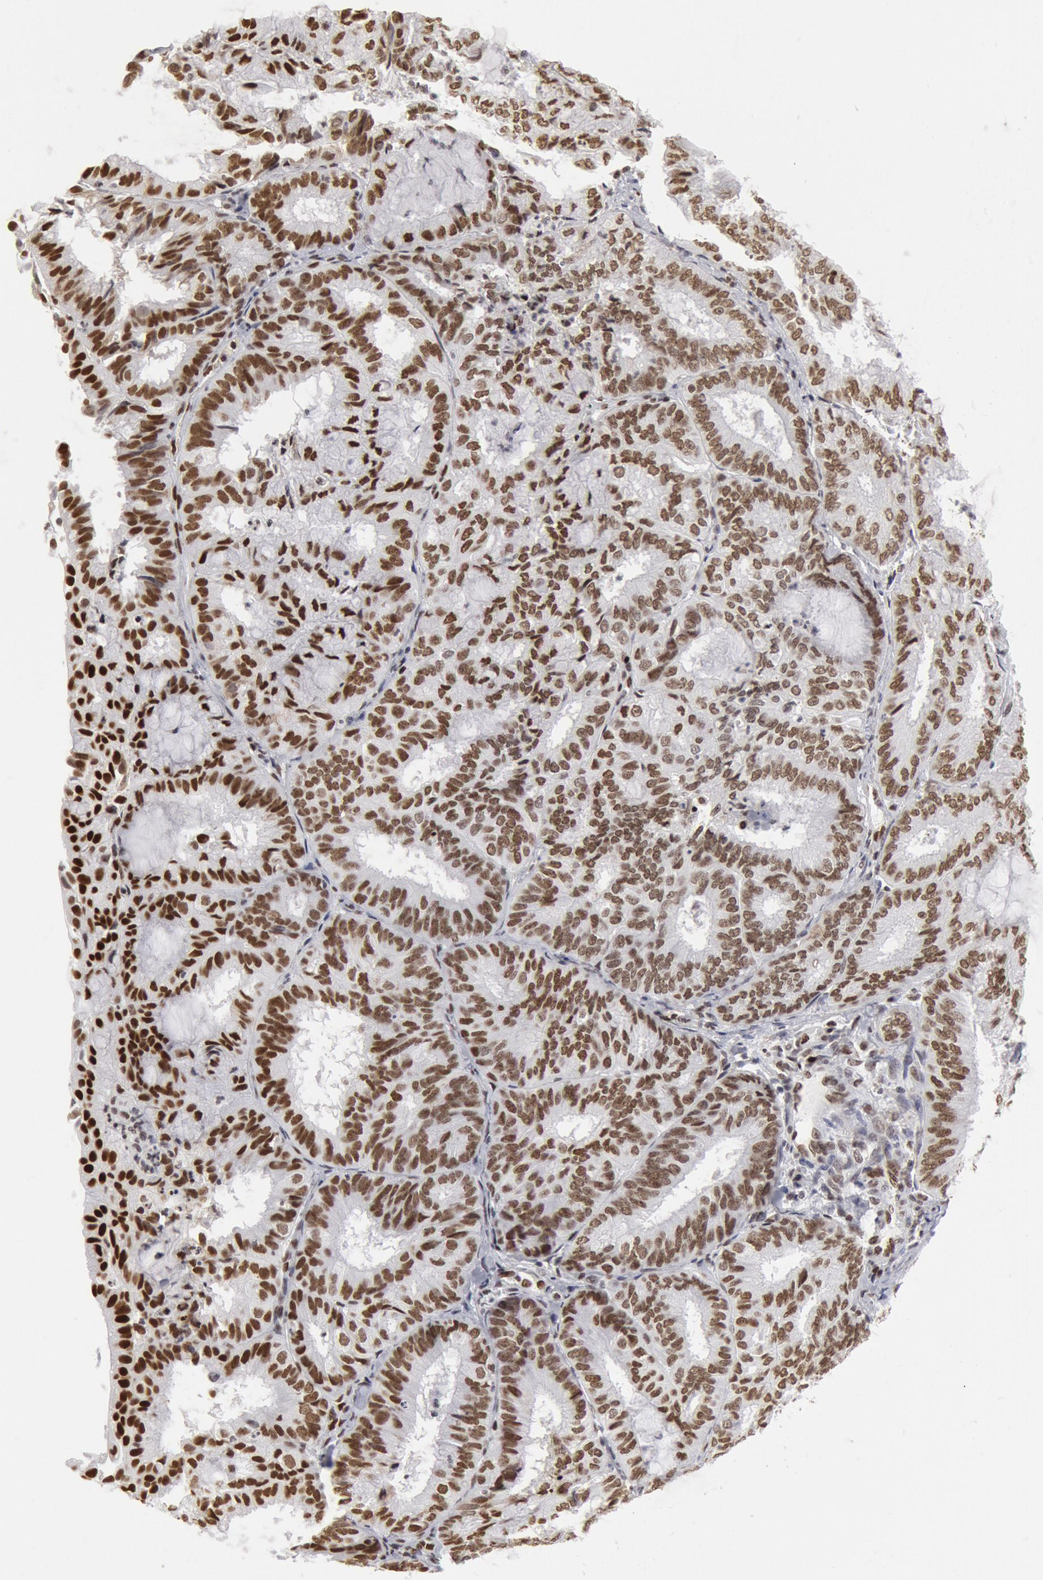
{"staining": {"intensity": "strong", "quantity": ">75%", "location": "nuclear"}, "tissue": "endometrial cancer", "cell_type": "Tumor cells", "image_type": "cancer", "snomed": [{"axis": "morphology", "description": "Adenocarcinoma, NOS"}, {"axis": "topography", "description": "Endometrium"}], "caption": "Immunohistochemical staining of human adenocarcinoma (endometrial) shows high levels of strong nuclear protein positivity in about >75% of tumor cells. (DAB (3,3'-diaminobenzidine) IHC with brightfield microscopy, high magnification).", "gene": "SUB1", "patient": {"sex": "female", "age": 59}}